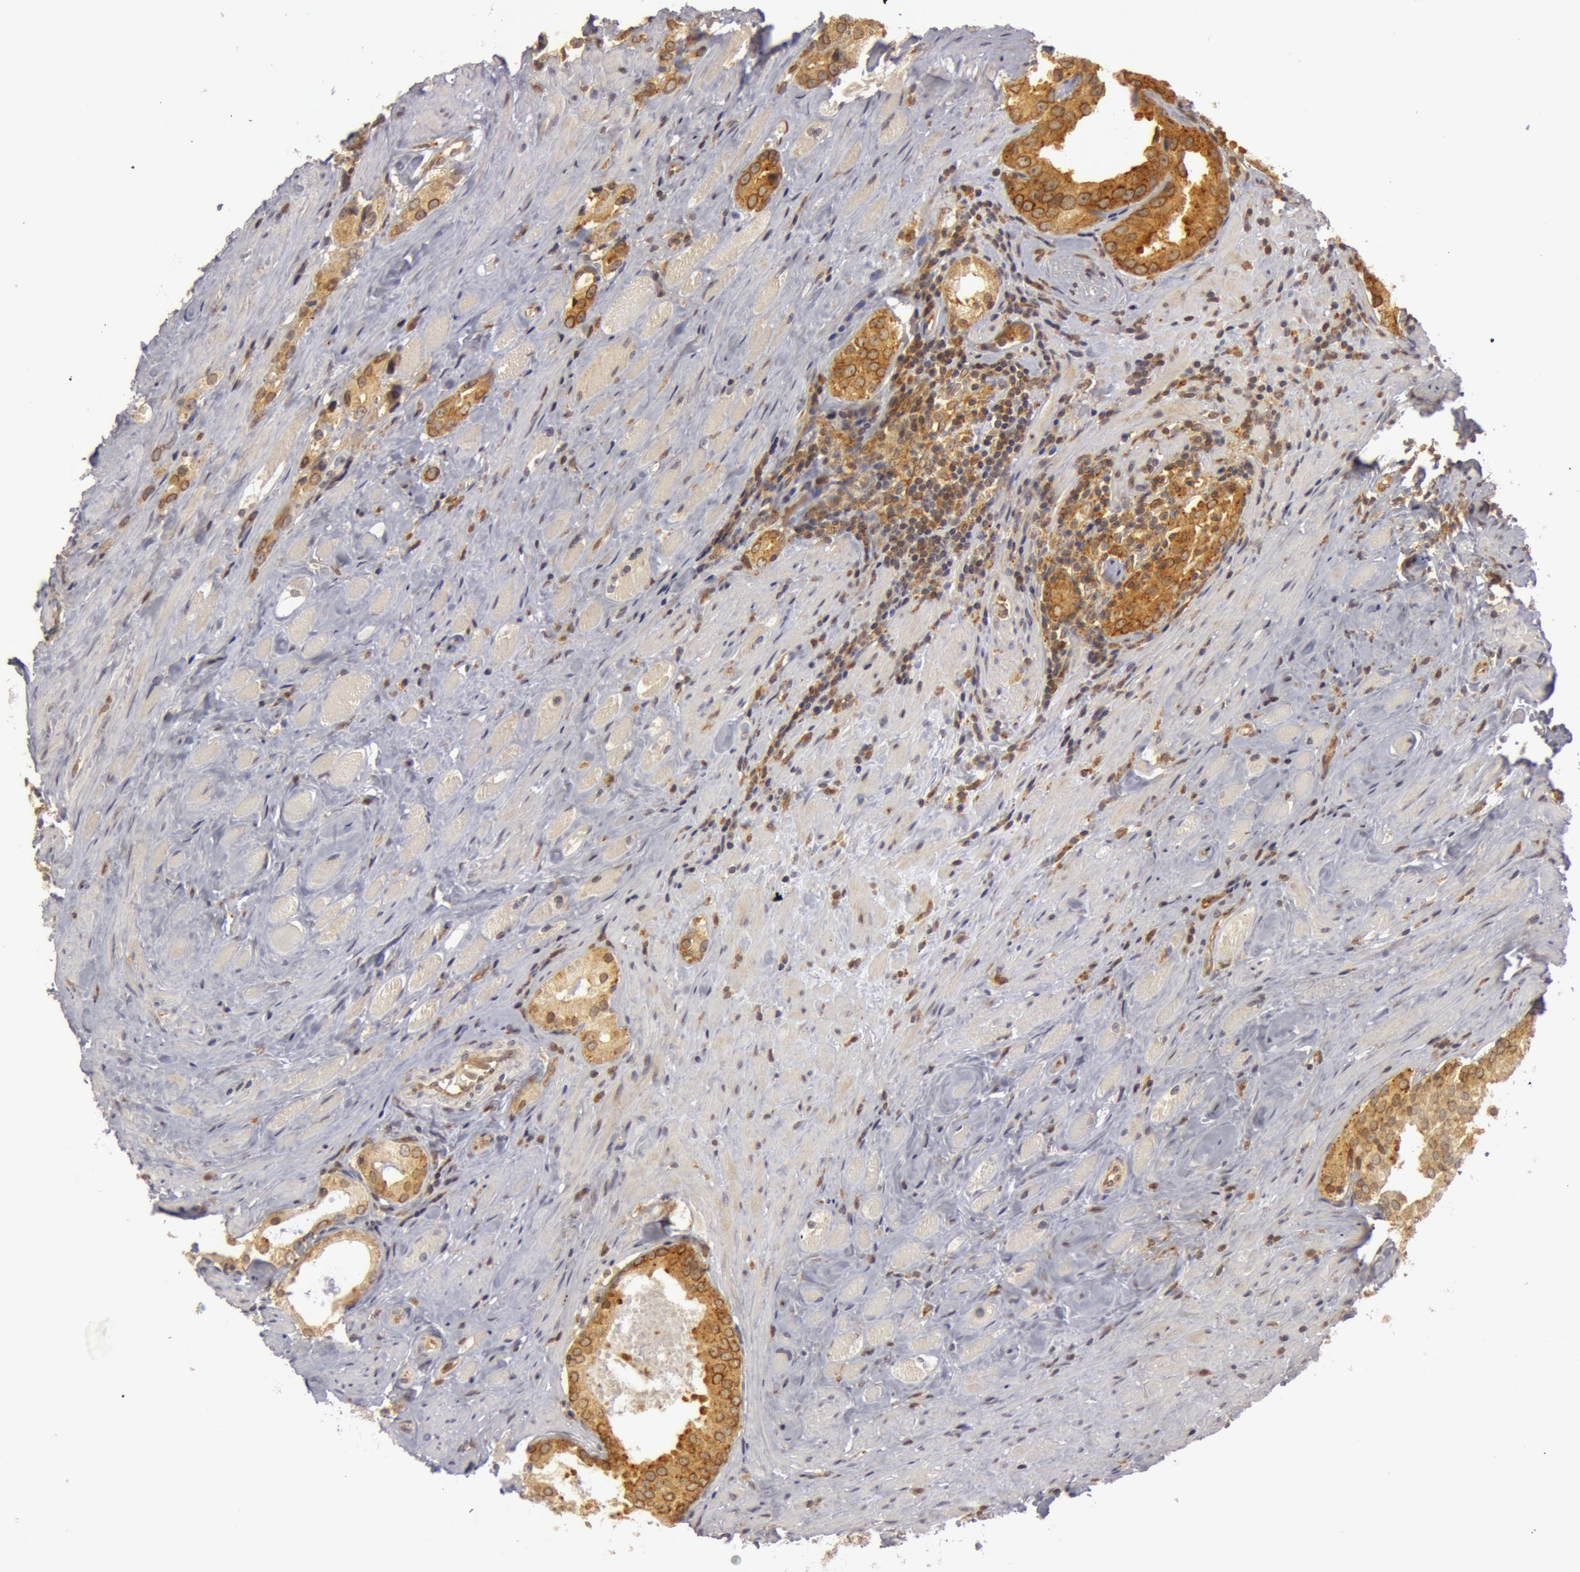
{"staining": {"intensity": "weak", "quantity": "25%-75%", "location": "cytoplasmic/membranous"}, "tissue": "prostate cancer", "cell_type": "Tumor cells", "image_type": "cancer", "snomed": [{"axis": "morphology", "description": "Adenocarcinoma, Medium grade"}, {"axis": "topography", "description": "Prostate"}], "caption": "Human adenocarcinoma (medium-grade) (prostate) stained with a protein marker displays weak staining in tumor cells.", "gene": "OASL", "patient": {"sex": "male", "age": 73}}